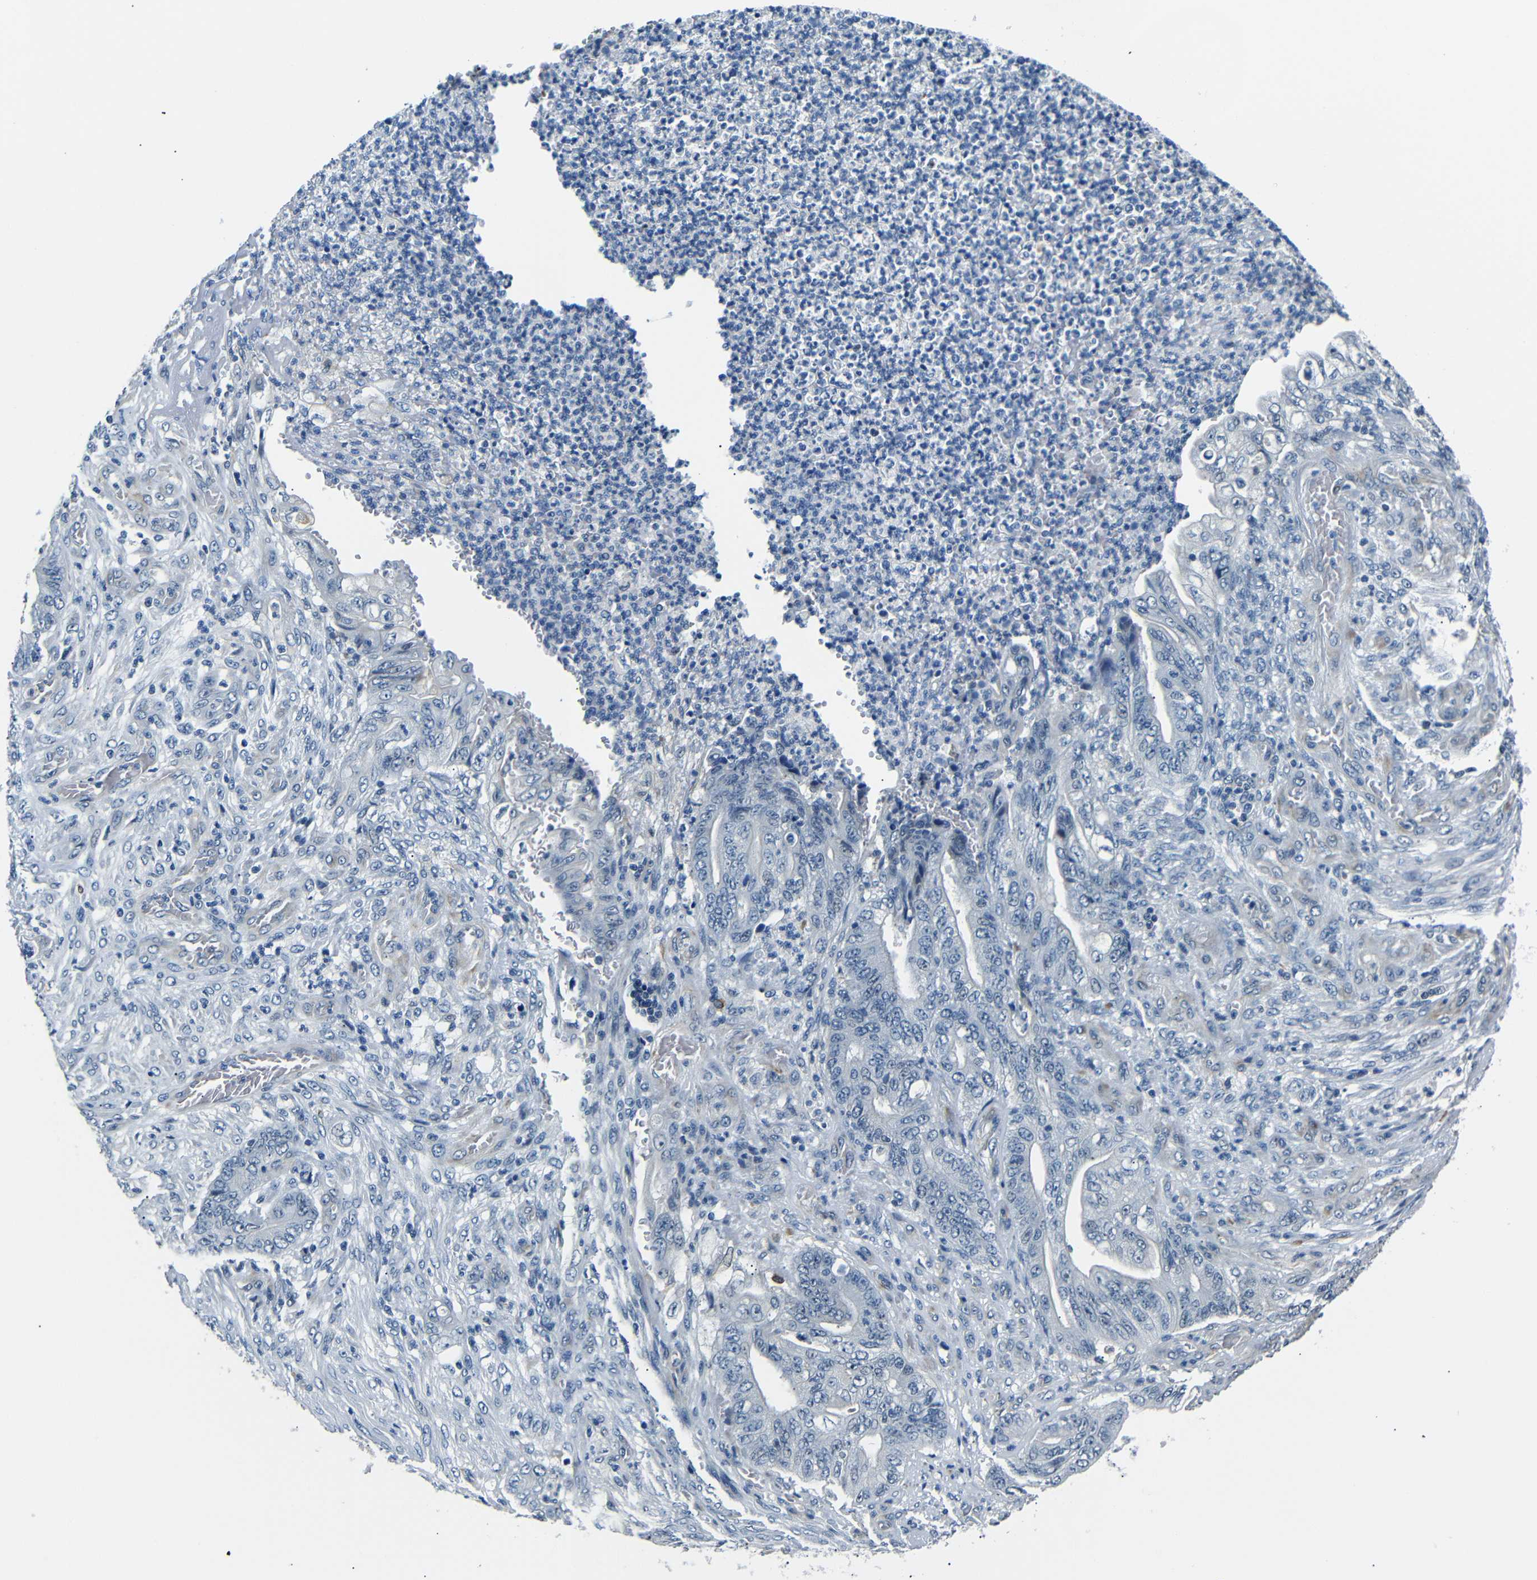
{"staining": {"intensity": "negative", "quantity": "none", "location": "none"}, "tissue": "stomach cancer", "cell_type": "Tumor cells", "image_type": "cancer", "snomed": [{"axis": "morphology", "description": "Adenocarcinoma, NOS"}, {"axis": "topography", "description": "Stomach"}], "caption": "This is an immunohistochemistry image of stomach cancer (adenocarcinoma). There is no expression in tumor cells.", "gene": "TAFA1", "patient": {"sex": "female", "age": 73}}